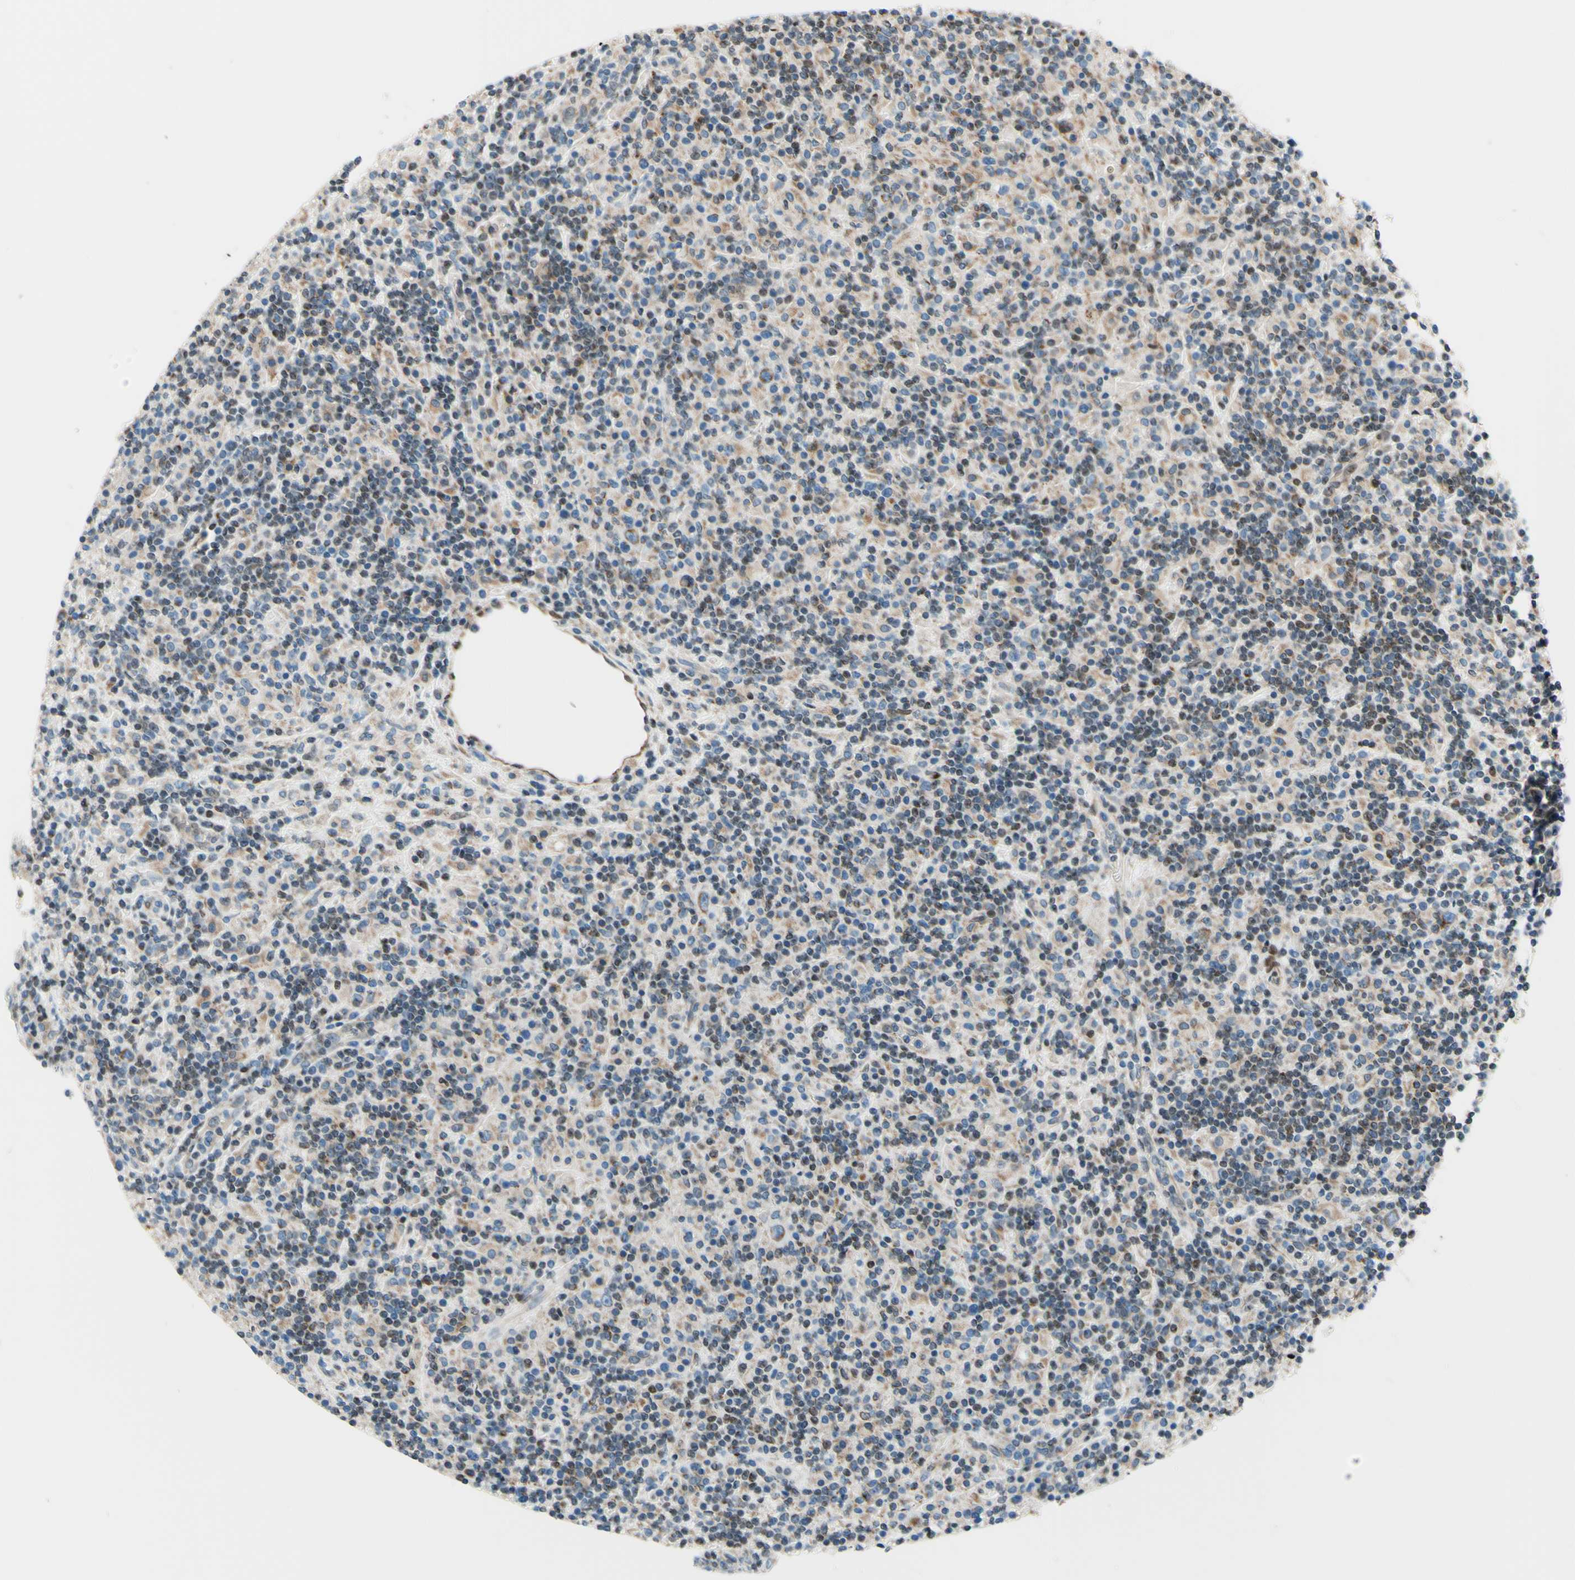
{"staining": {"intensity": "weak", "quantity": "25%-75%", "location": "cytoplasmic/membranous,nuclear"}, "tissue": "lymphoma", "cell_type": "Tumor cells", "image_type": "cancer", "snomed": [{"axis": "morphology", "description": "Hodgkin's disease, NOS"}, {"axis": "topography", "description": "Lymph node"}], "caption": "Hodgkin's disease tissue demonstrates weak cytoplasmic/membranous and nuclear positivity in about 25%-75% of tumor cells (Brightfield microscopy of DAB IHC at high magnification).", "gene": "CBX7", "patient": {"sex": "male", "age": 70}}